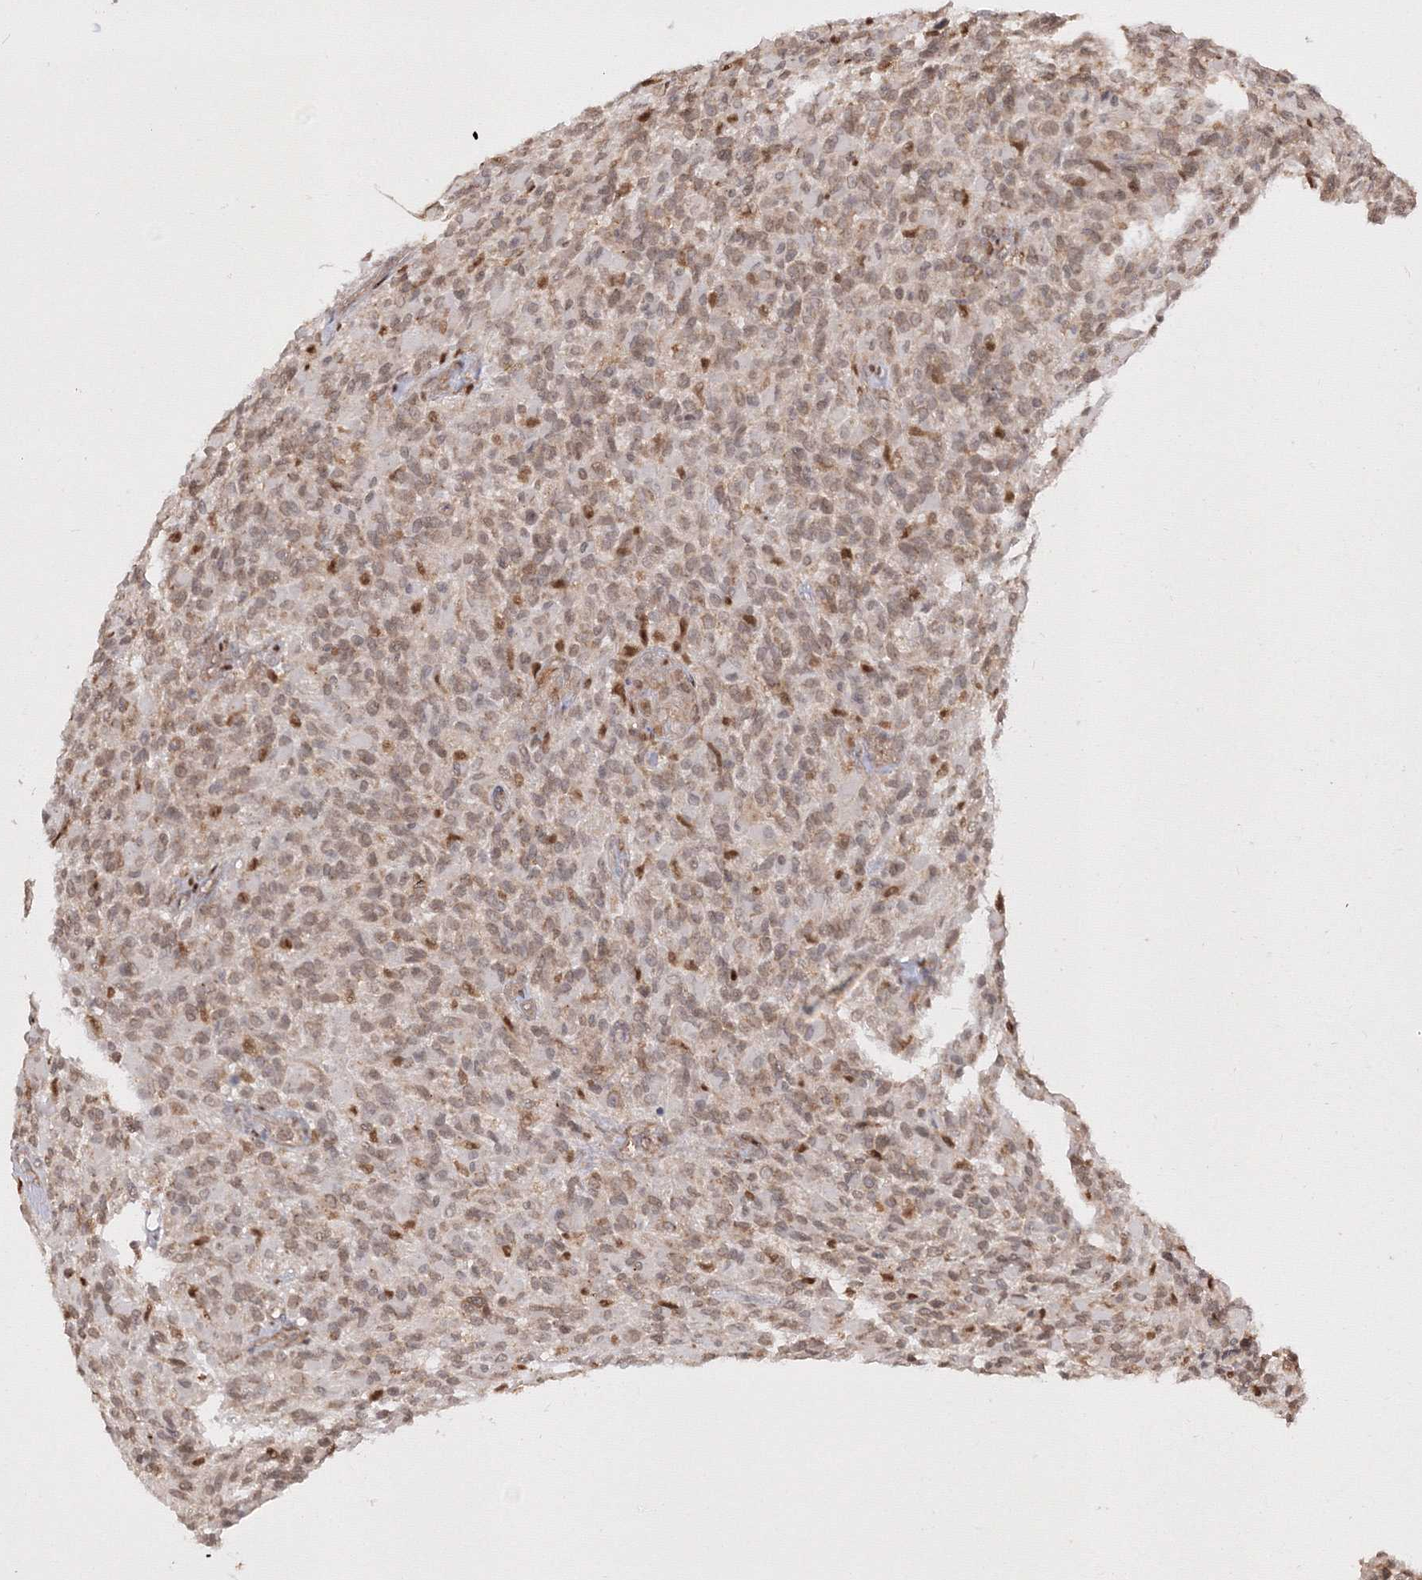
{"staining": {"intensity": "weak", "quantity": ">75%", "location": "cytoplasmic/membranous,nuclear"}, "tissue": "glioma", "cell_type": "Tumor cells", "image_type": "cancer", "snomed": [{"axis": "morphology", "description": "Glioma, malignant, High grade"}, {"axis": "topography", "description": "Brain"}], "caption": "DAB (3,3'-diaminobenzidine) immunohistochemical staining of malignant glioma (high-grade) reveals weak cytoplasmic/membranous and nuclear protein positivity in approximately >75% of tumor cells.", "gene": "TMEM50B", "patient": {"sex": "male", "age": 71}}